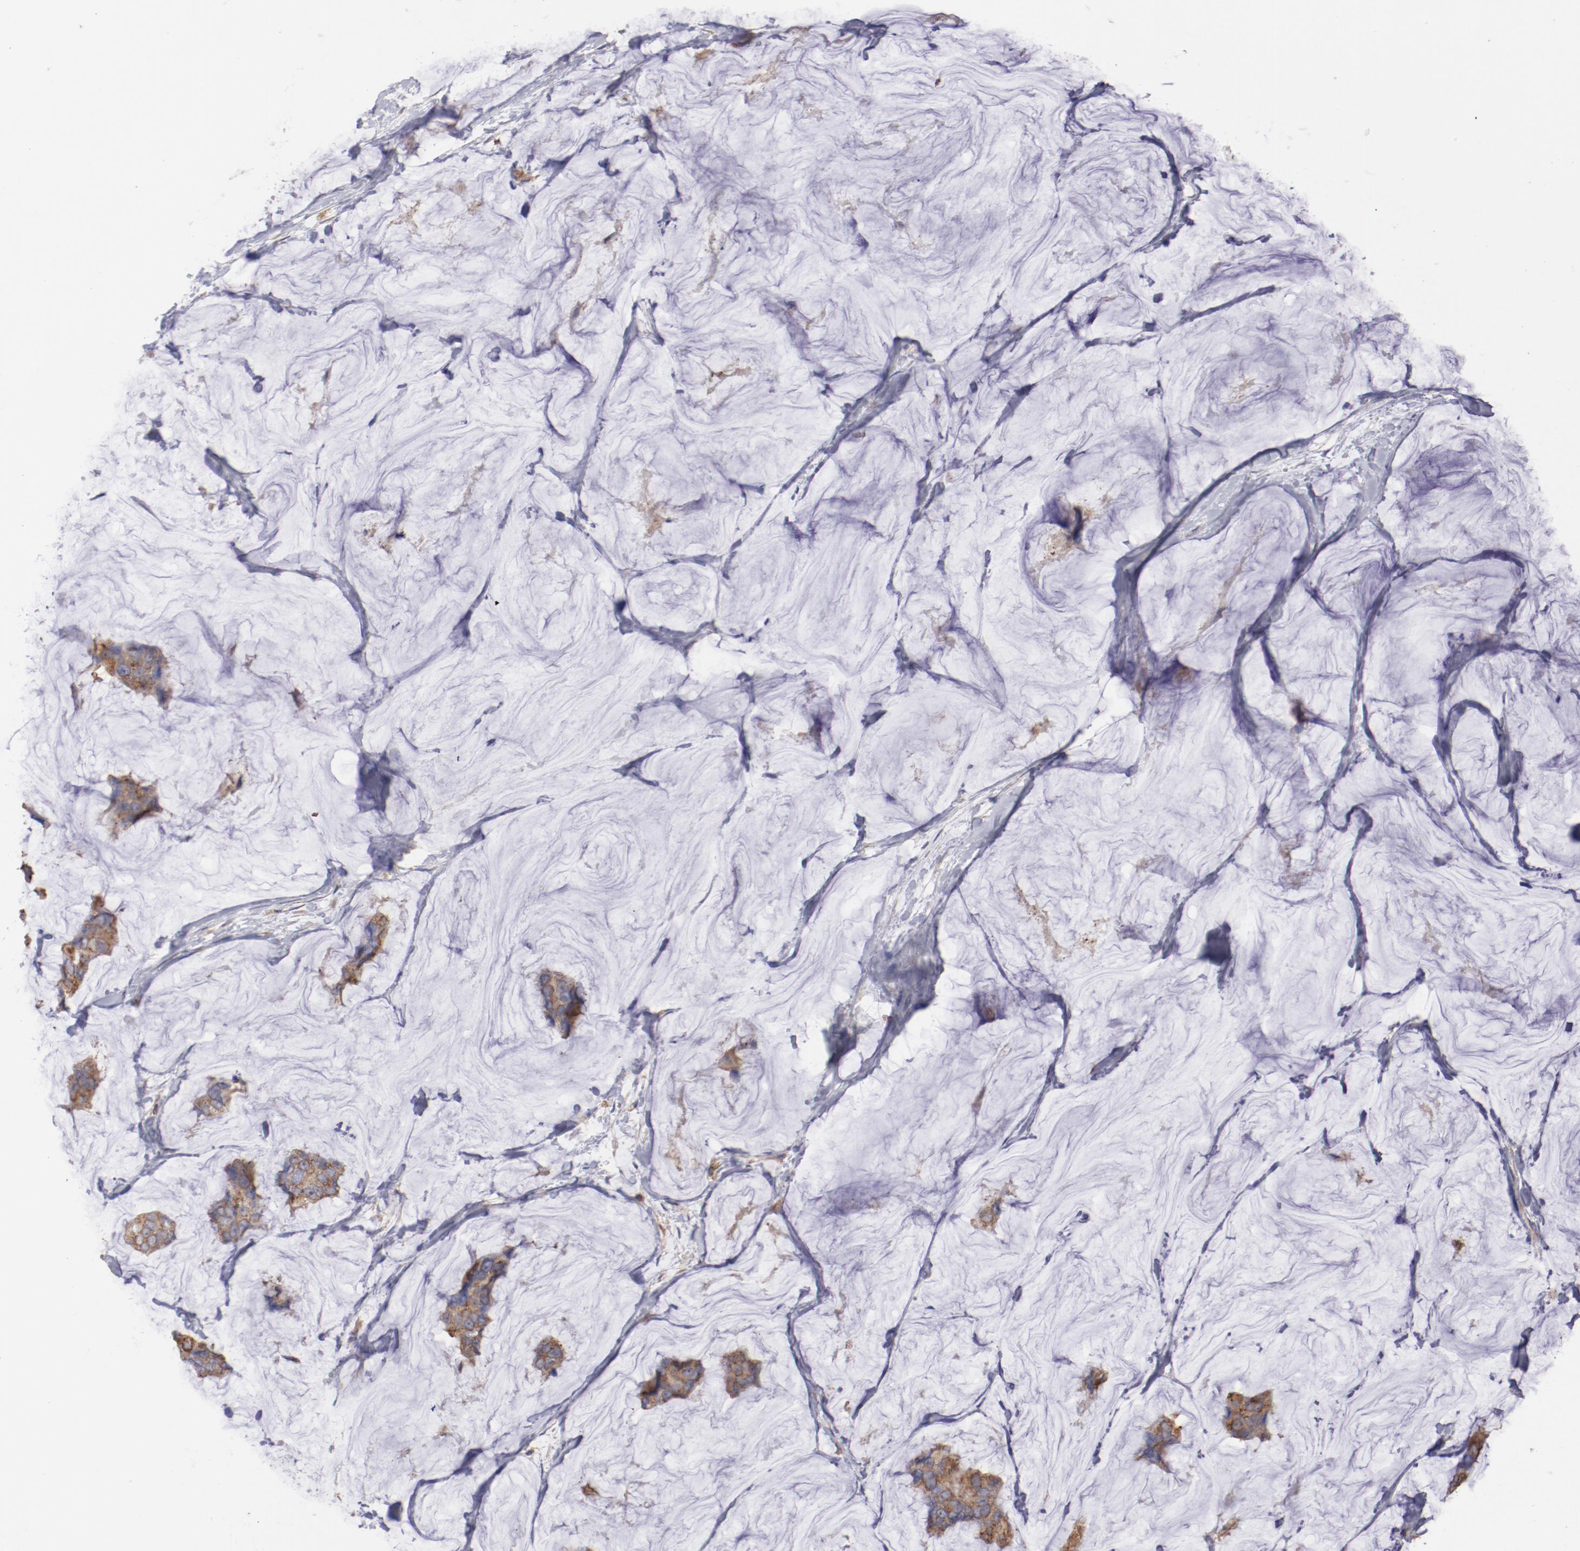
{"staining": {"intensity": "moderate", "quantity": ">75%", "location": "cytoplasmic/membranous"}, "tissue": "breast cancer", "cell_type": "Tumor cells", "image_type": "cancer", "snomed": [{"axis": "morphology", "description": "Normal tissue, NOS"}, {"axis": "morphology", "description": "Duct carcinoma"}, {"axis": "topography", "description": "Breast"}], "caption": "Breast infiltrating ductal carcinoma was stained to show a protein in brown. There is medium levels of moderate cytoplasmic/membranous positivity in approximately >75% of tumor cells. The protein is stained brown, and the nuclei are stained in blue (DAB (3,3'-diaminobenzidine) IHC with brightfield microscopy, high magnification).", "gene": "NFKBIE", "patient": {"sex": "female", "age": 50}}